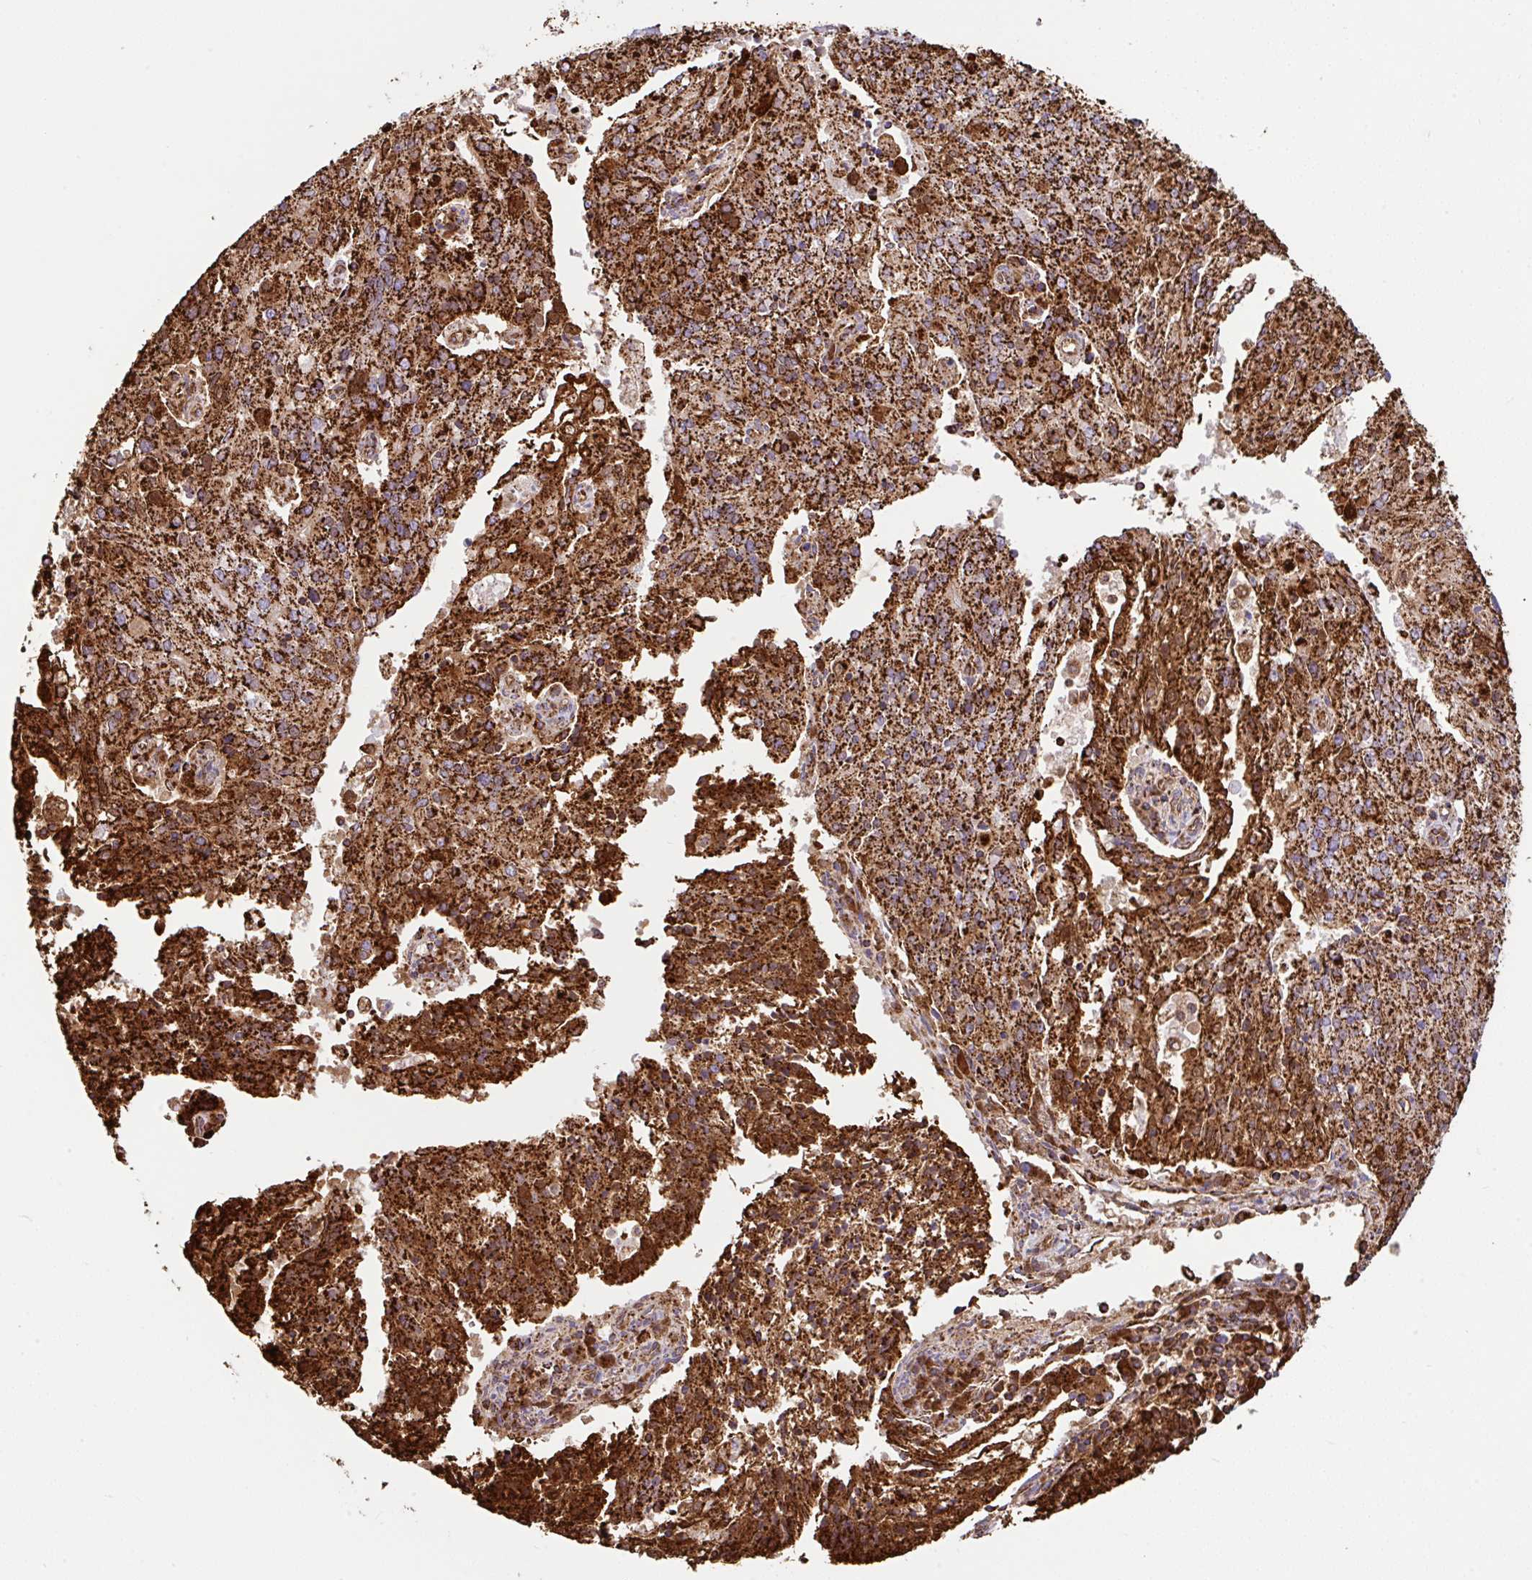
{"staining": {"intensity": "strong", "quantity": ">75%", "location": "cytoplasmic/membranous"}, "tissue": "endometrial cancer", "cell_type": "Tumor cells", "image_type": "cancer", "snomed": [{"axis": "morphology", "description": "Adenocarcinoma, NOS"}, {"axis": "topography", "description": "Endometrium"}], "caption": "The photomicrograph shows a brown stain indicating the presence of a protein in the cytoplasmic/membranous of tumor cells in endometrial cancer.", "gene": "ANKRD33B", "patient": {"sex": "female", "age": 82}}